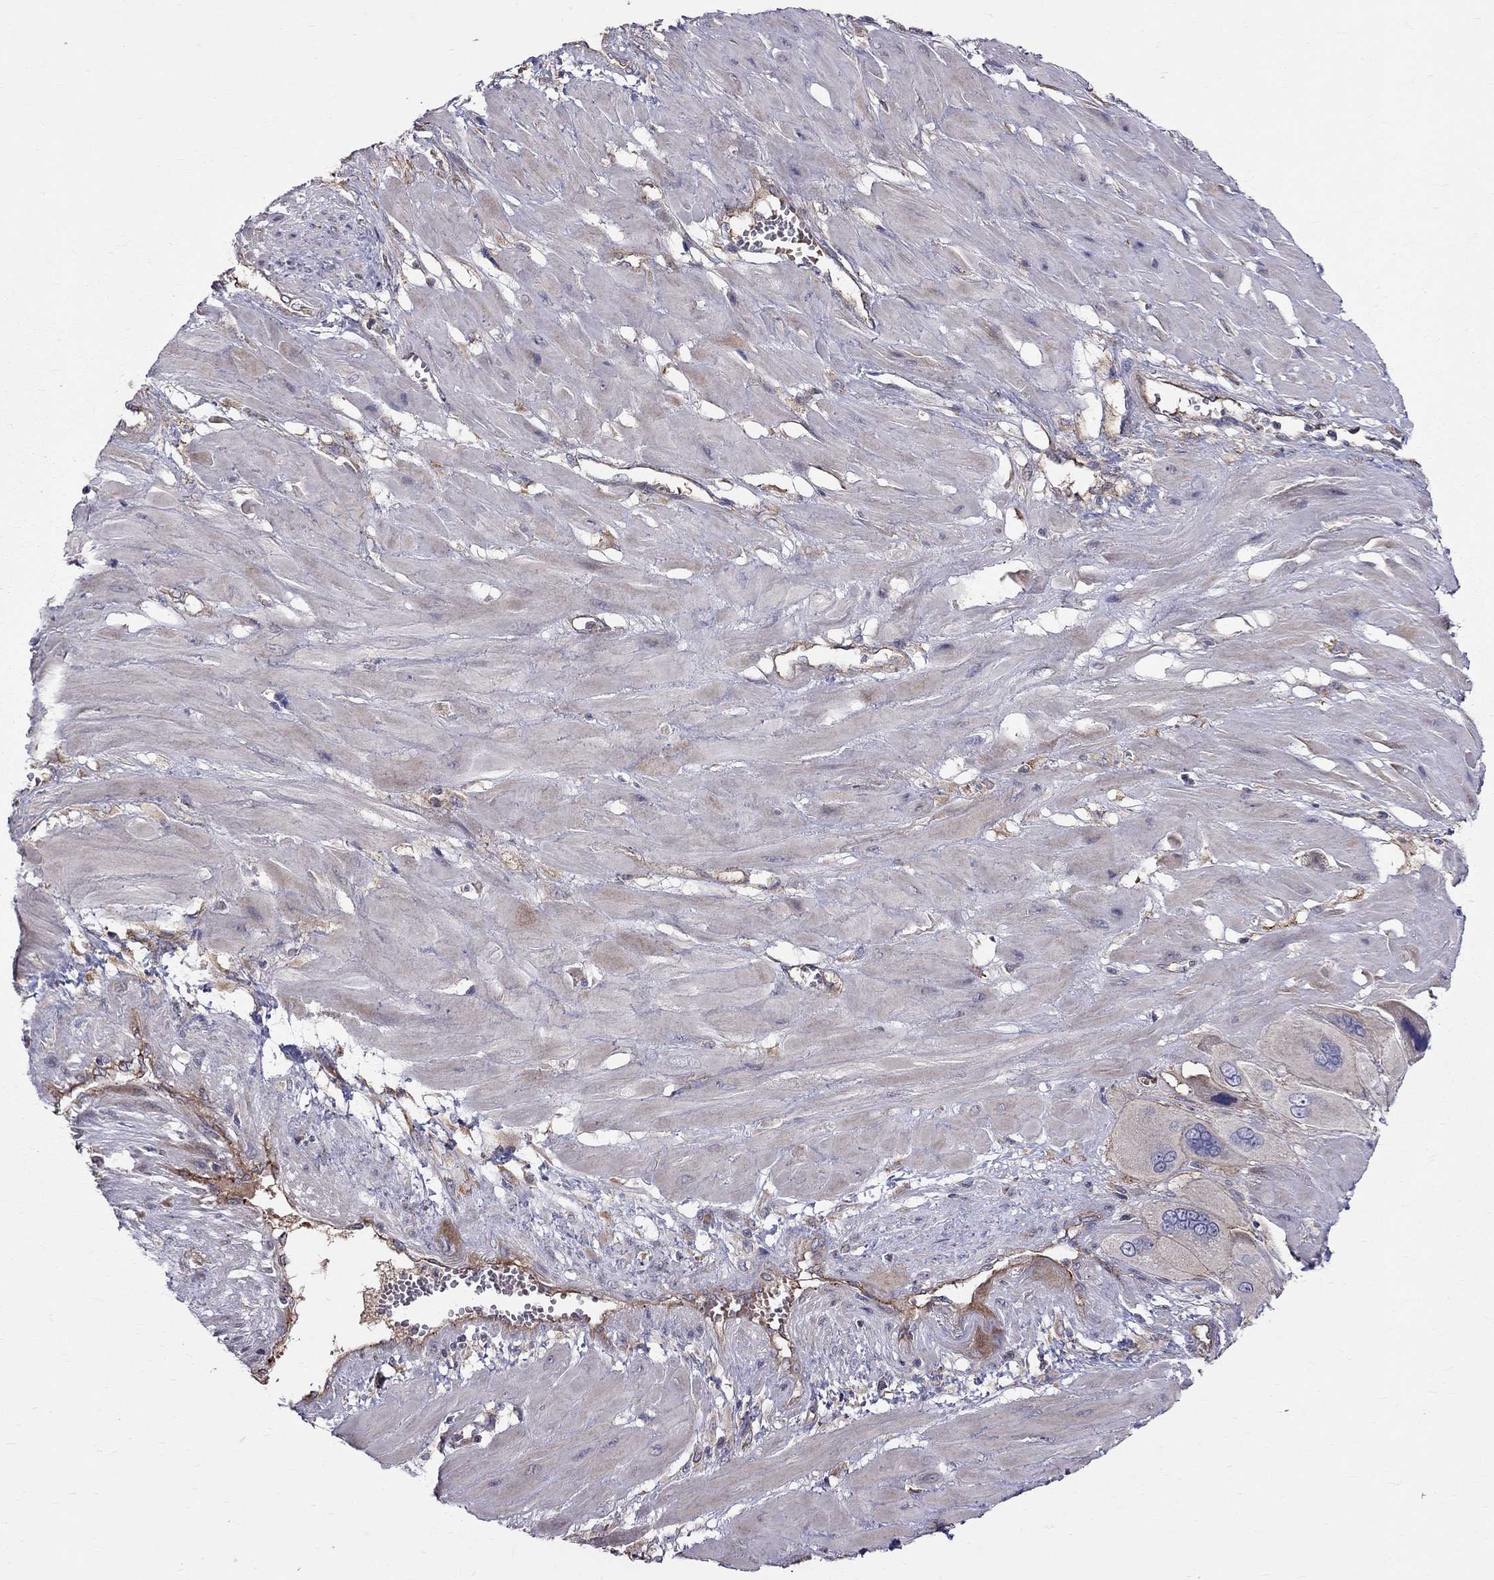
{"staining": {"intensity": "negative", "quantity": "none", "location": "none"}, "tissue": "cervical cancer", "cell_type": "Tumor cells", "image_type": "cancer", "snomed": [{"axis": "morphology", "description": "Squamous cell carcinoma, NOS"}, {"axis": "topography", "description": "Cervix"}], "caption": "Tumor cells show no significant protein expression in cervical cancer (squamous cell carcinoma).", "gene": "PIK3CG", "patient": {"sex": "female", "age": 34}}